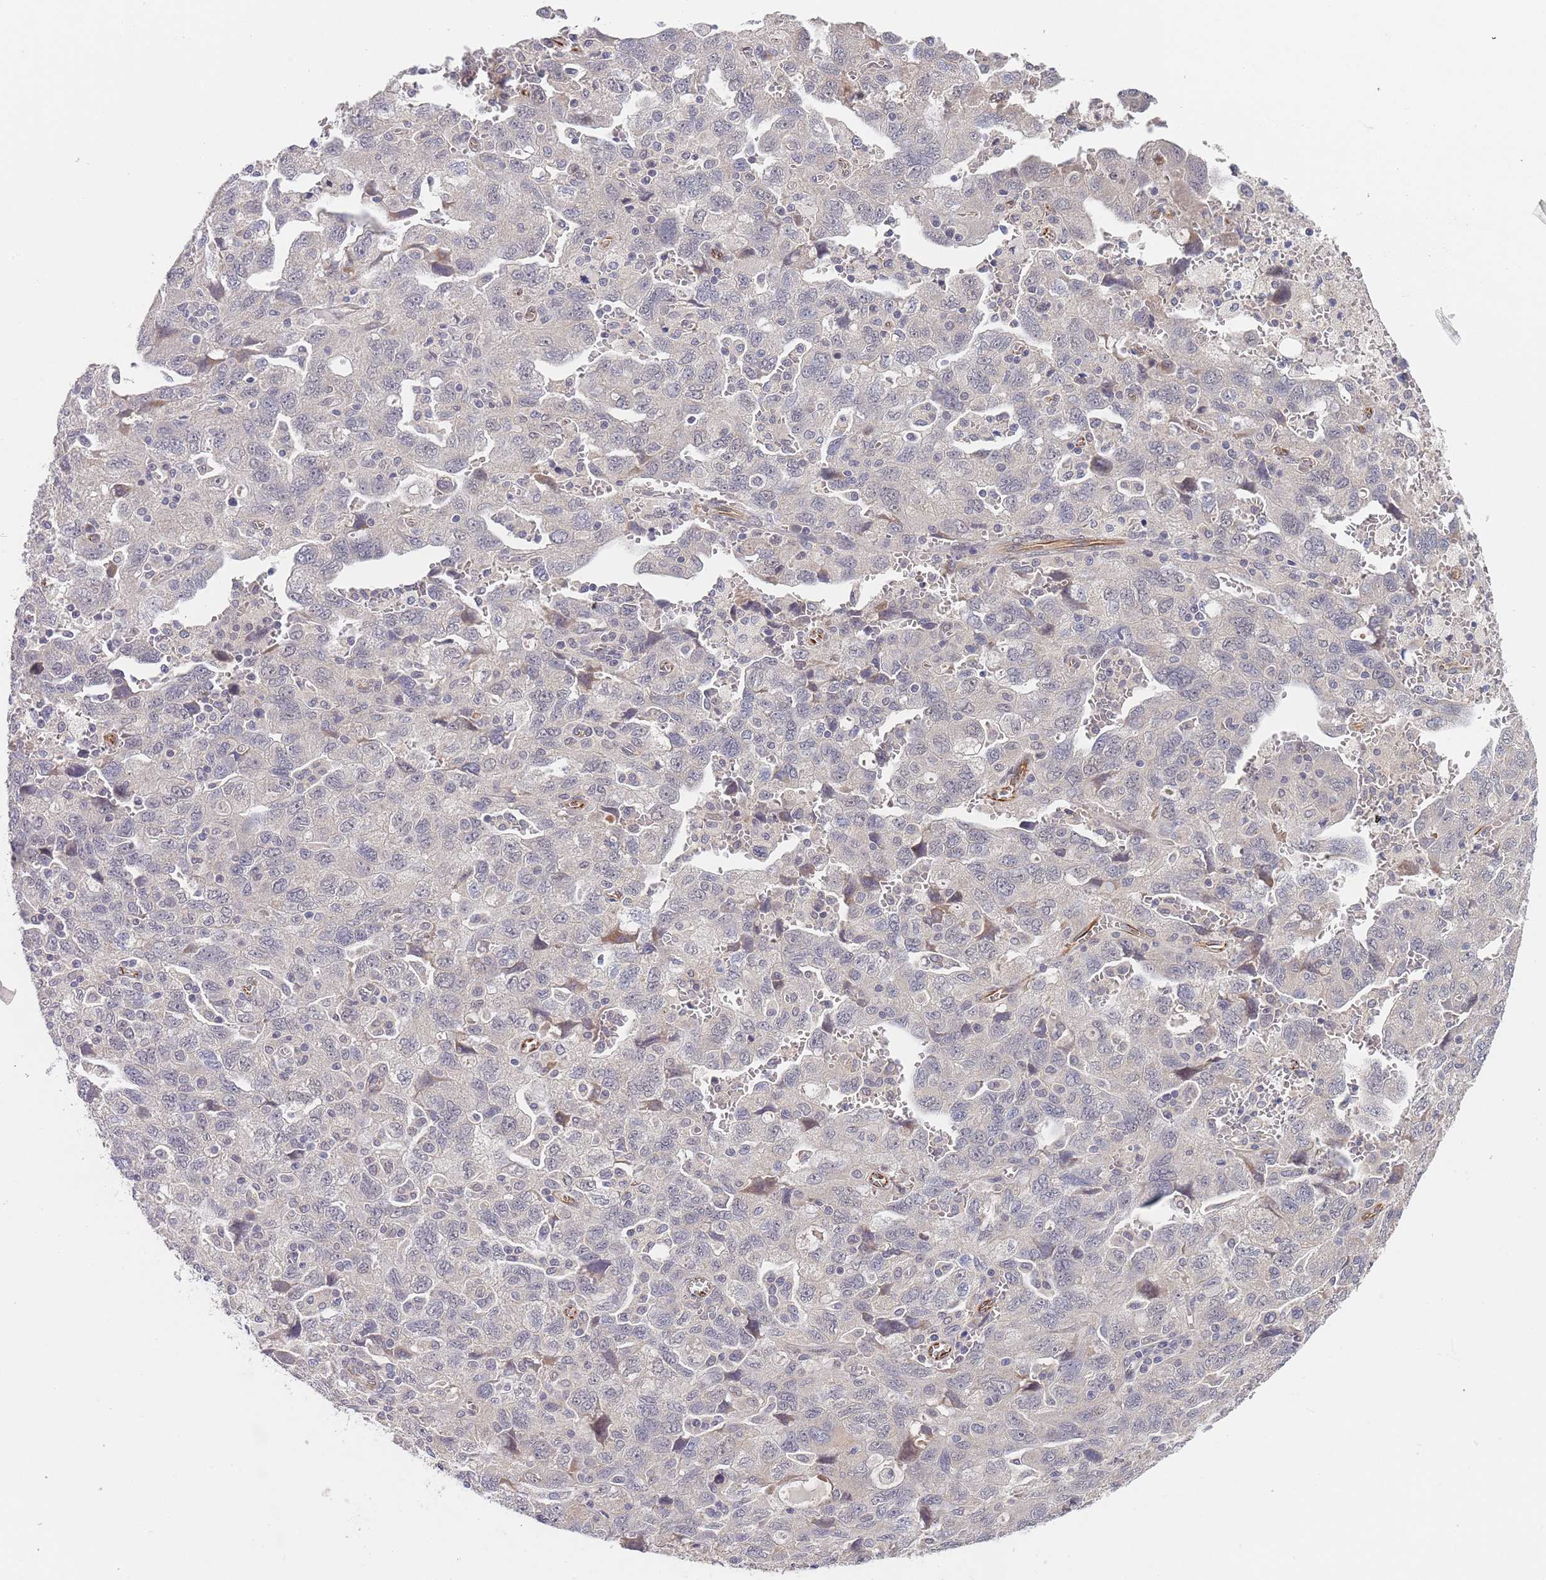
{"staining": {"intensity": "negative", "quantity": "none", "location": "none"}, "tissue": "ovarian cancer", "cell_type": "Tumor cells", "image_type": "cancer", "snomed": [{"axis": "morphology", "description": "Carcinoma, NOS"}, {"axis": "morphology", "description": "Cystadenocarcinoma, serous, NOS"}, {"axis": "topography", "description": "Ovary"}], "caption": "A photomicrograph of human ovarian cancer is negative for staining in tumor cells.", "gene": "B4GALT4", "patient": {"sex": "female", "age": 69}}